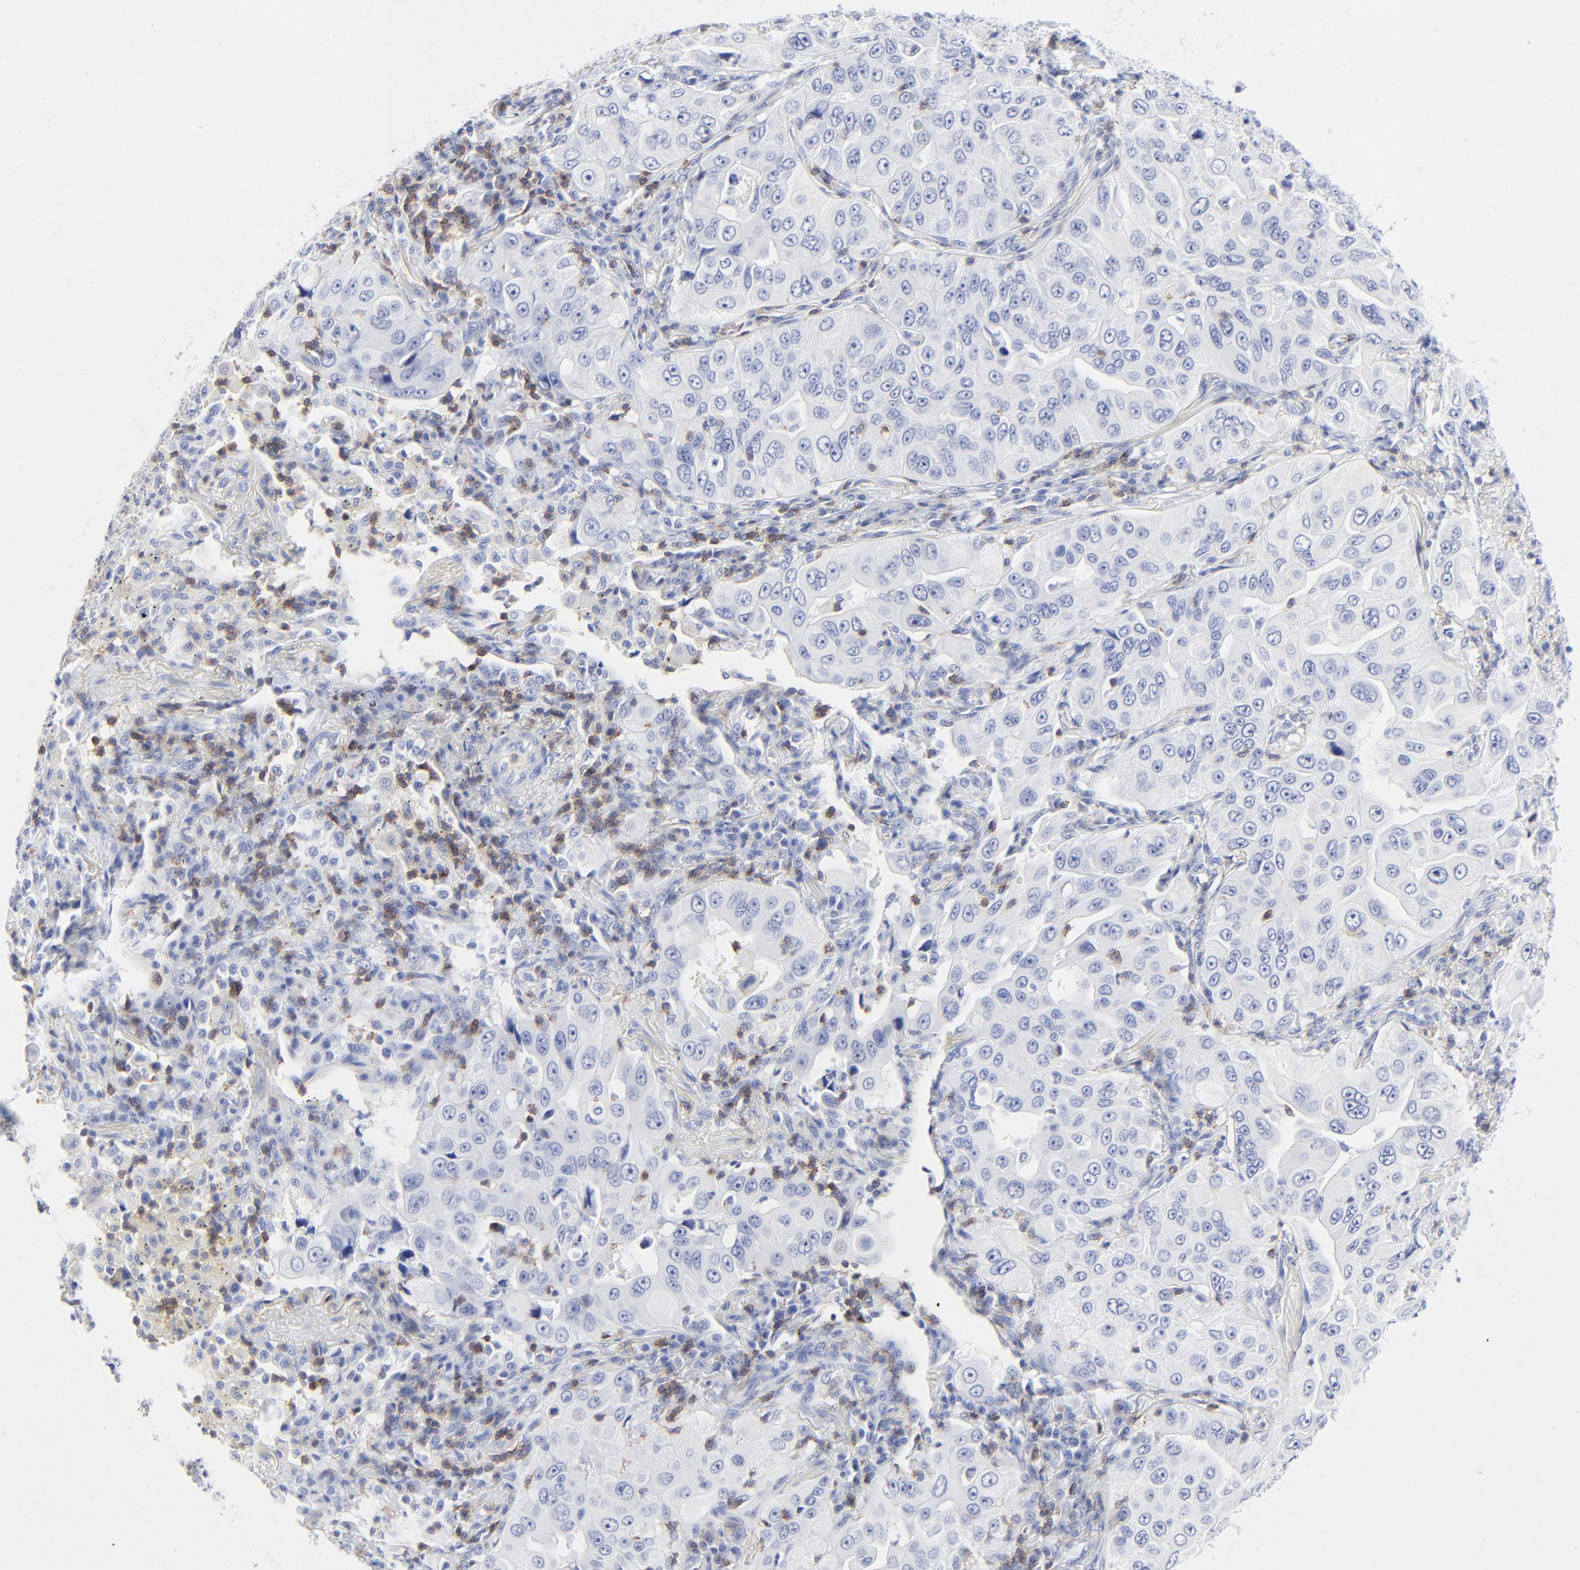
{"staining": {"intensity": "negative", "quantity": "none", "location": "none"}, "tissue": "lung cancer", "cell_type": "Tumor cells", "image_type": "cancer", "snomed": [{"axis": "morphology", "description": "Adenocarcinoma, NOS"}, {"axis": "topography", "description": "Lung"}], "caption": "This photomicrograph is of adenocarcinoma (lung) stained with immunohistochemistry (IHC) to label a protein in brown with the nuclei are counter-stained blue. There is no staining in tumor cells. (DAB (3,3'-diaminobenzidine) immunohistochemistry (IHC) with hematoxylin counter stain).", "gene": "LCK", "patient": {"sex": "male", "age": 84}}